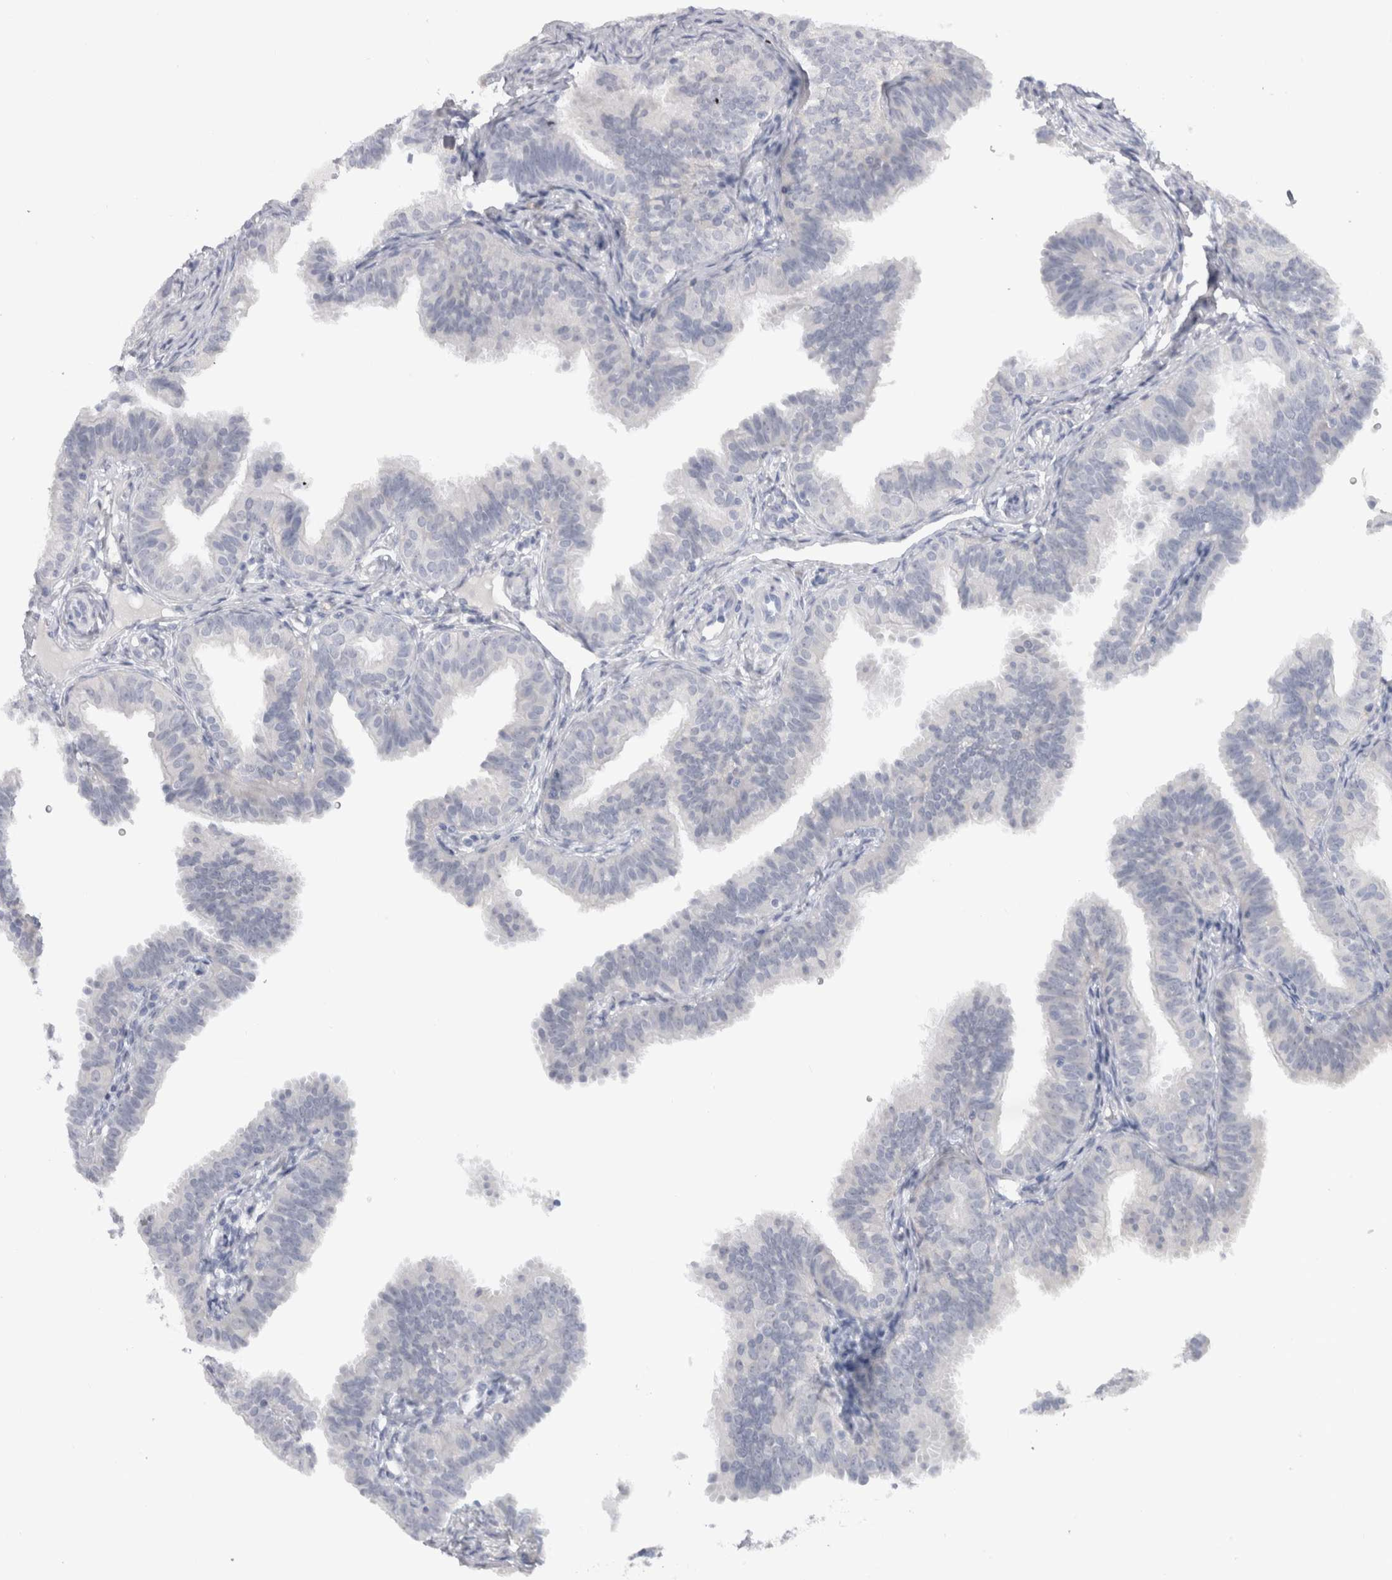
{"staining": {"intensity": "negative", "quantity": "none", "location": "none"}, "tissue": "fallopian tube", "cell_type": "Glandular cells", "image_type": "normal", "snomed": [{"axis": "morphology", "description": "Normal tissue, NOS"}, {"axis": "topography", "description": "Fallopian tube"}], "caption": "The micrograph shows no staining of glandular cells in benign fallopian tube. The staining is performed using DAB (3,3'-diaminobenzidine) brown chromogen with nuclei counter-stained in using hematoxylin.", "gene": "CDH17", "patient": {"sex": "female", "age": 35}}